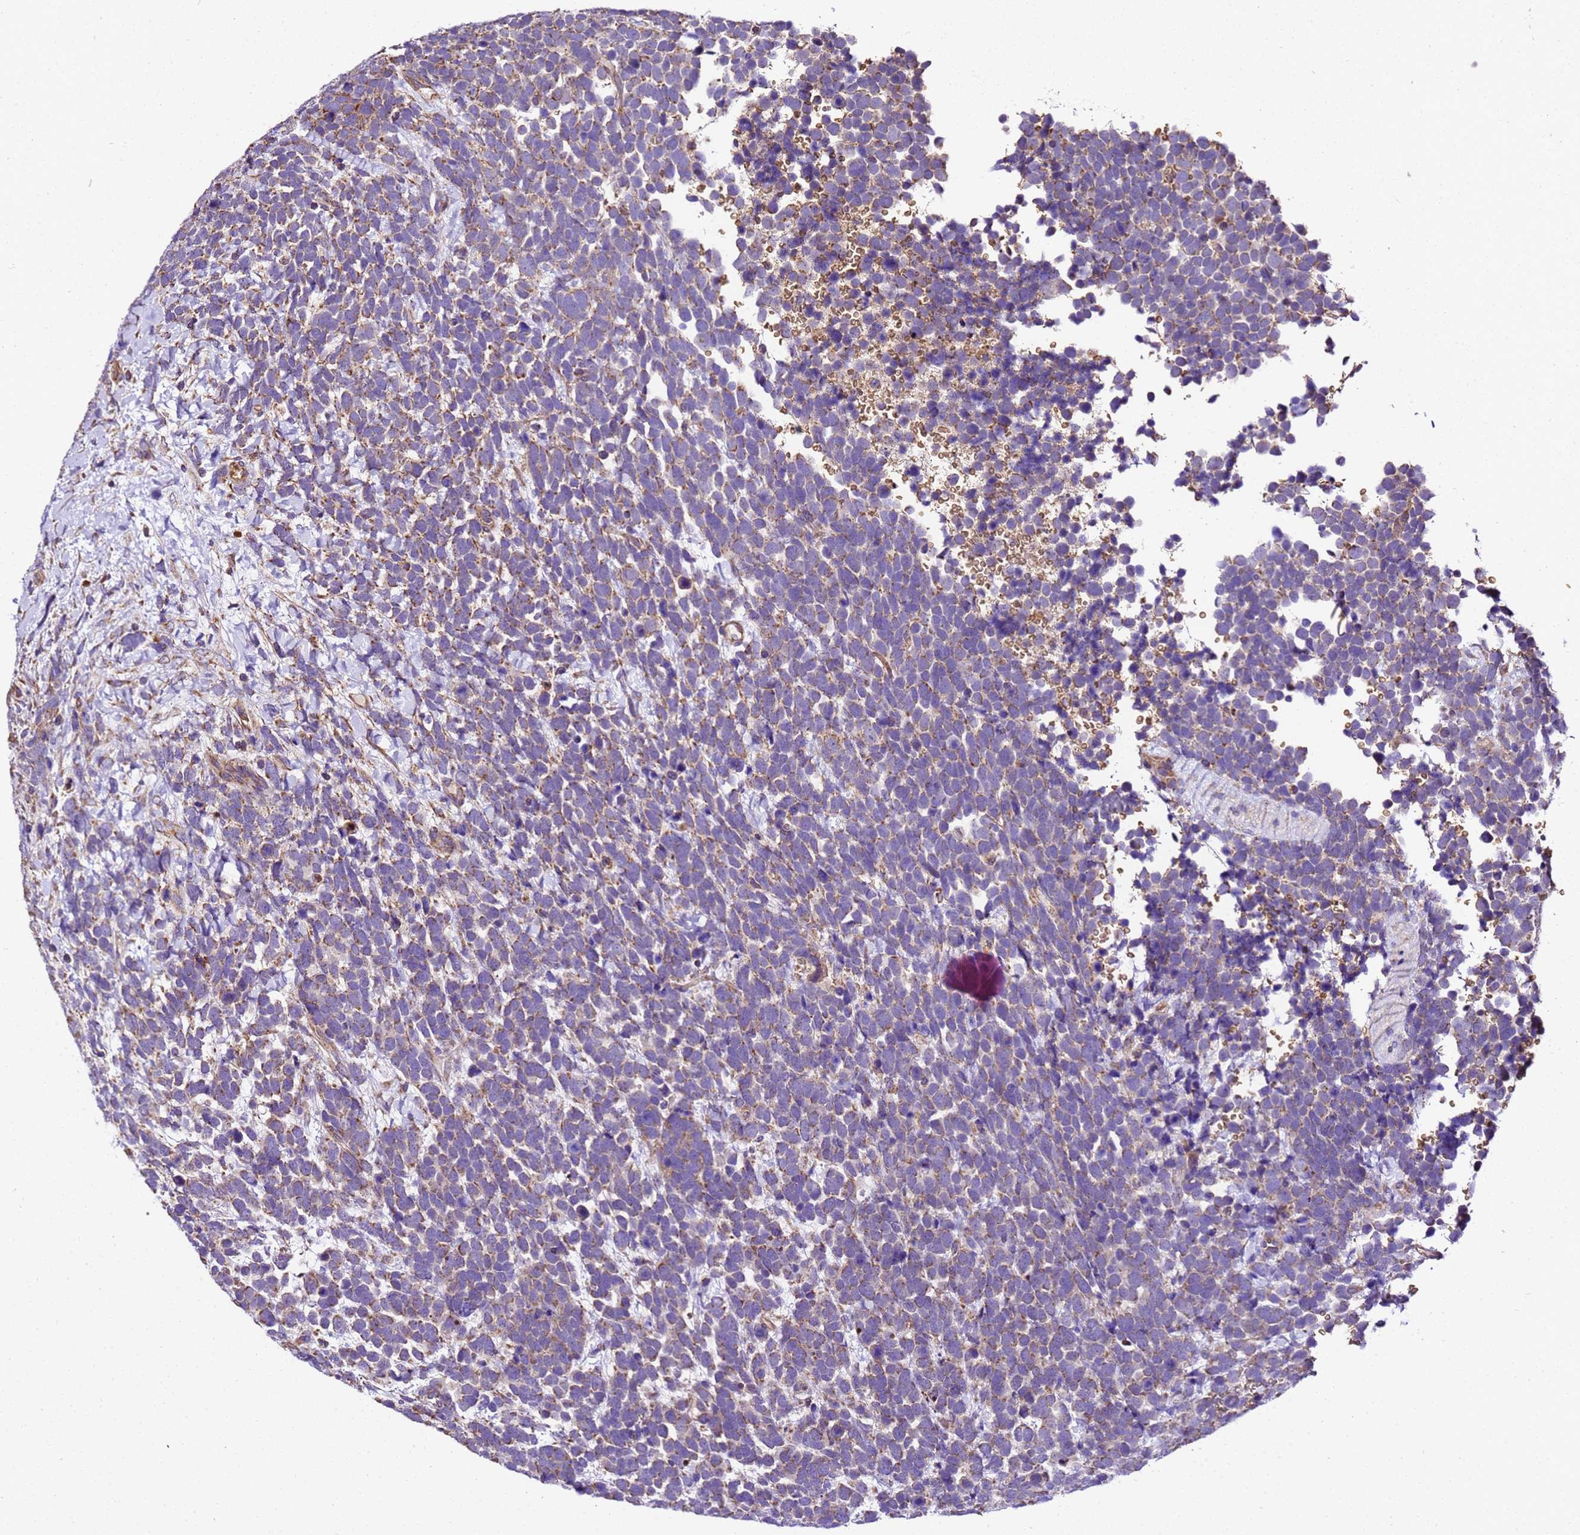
{"staining": {"intensity": "moderate", "quantity": "<25%", "location": "cytoplasmic/membranous"}, "tissue": "urothelial cancer", "cell_type": "Tumor cells", "image_type": "cancer", "snomed": [{"axis": "morphology", "description": "Urothelial carcinoma, High grade"}, {"axis": "topography", "description": "Urinary bladder"}], "caption": "High-grade urothelial carcinoma stained with a brown dye reveals moderate cytoplasmic/membranous positive staining in about <25% of tumor cells.", "gene": "LRRIQ1", "patient": {"sex": "female", "age": 82}}